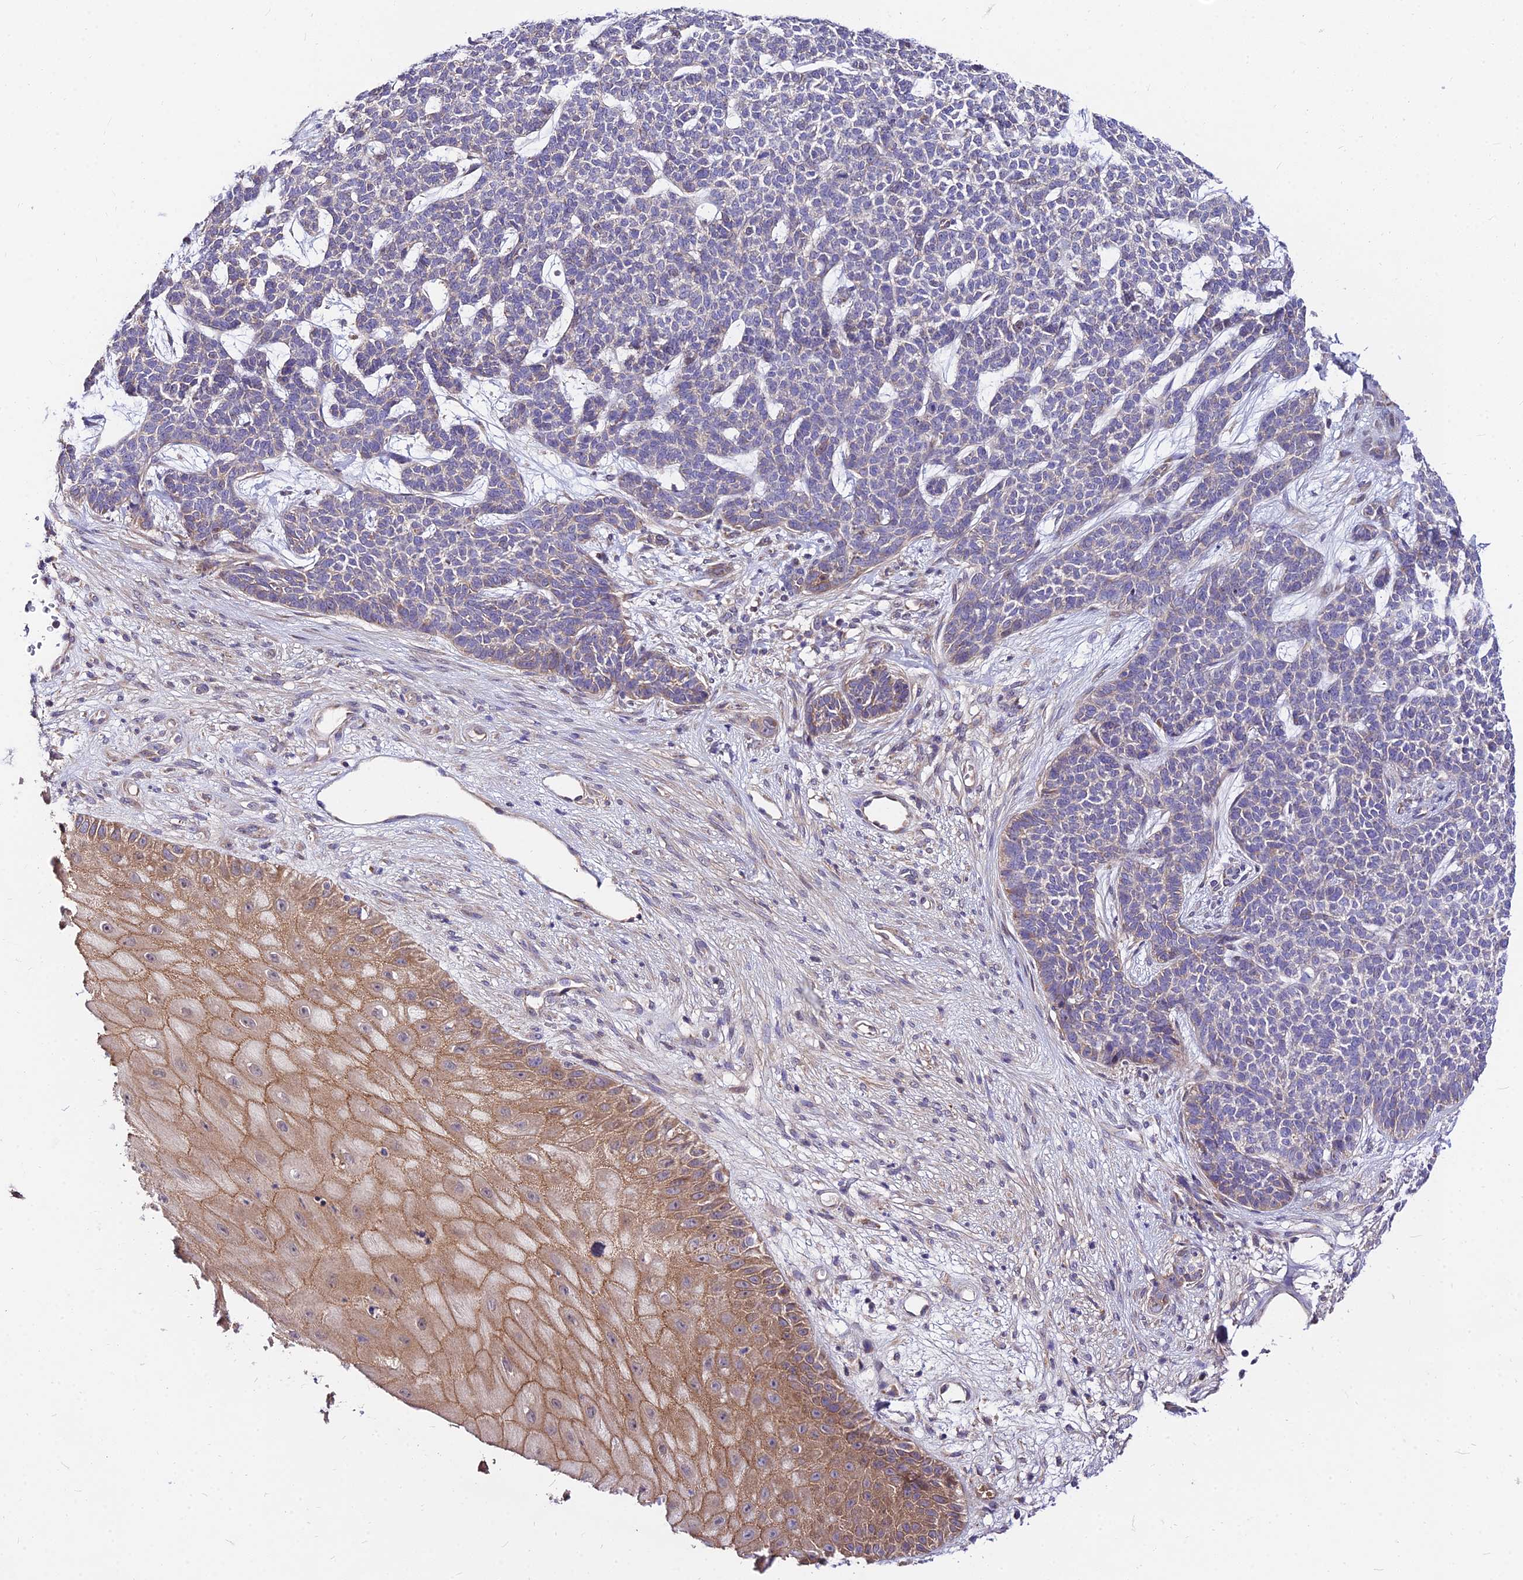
{"staining": {"intensity": "negative", "quantity": "none", "location": "none"}, "tissue": "skin cancer", "cell_type": "Tumor cells", "image_type": "cancer", "snomed": [{"axis": "morphology", "description": "Basal cell carcinoma"}, {"axis": "topography", "description": "Skin"}], "caption": "Skin cancer (basal cell carcinoma) was stained to show a protein in brown. There is no significant positivity in tumor cells. (DAB (3,3'-diaminobenzidine) immunohistochemistry with hematoxylin counter stain).", "gene": "C6orf132", "patient": {"sex": "female", "age": 84}}